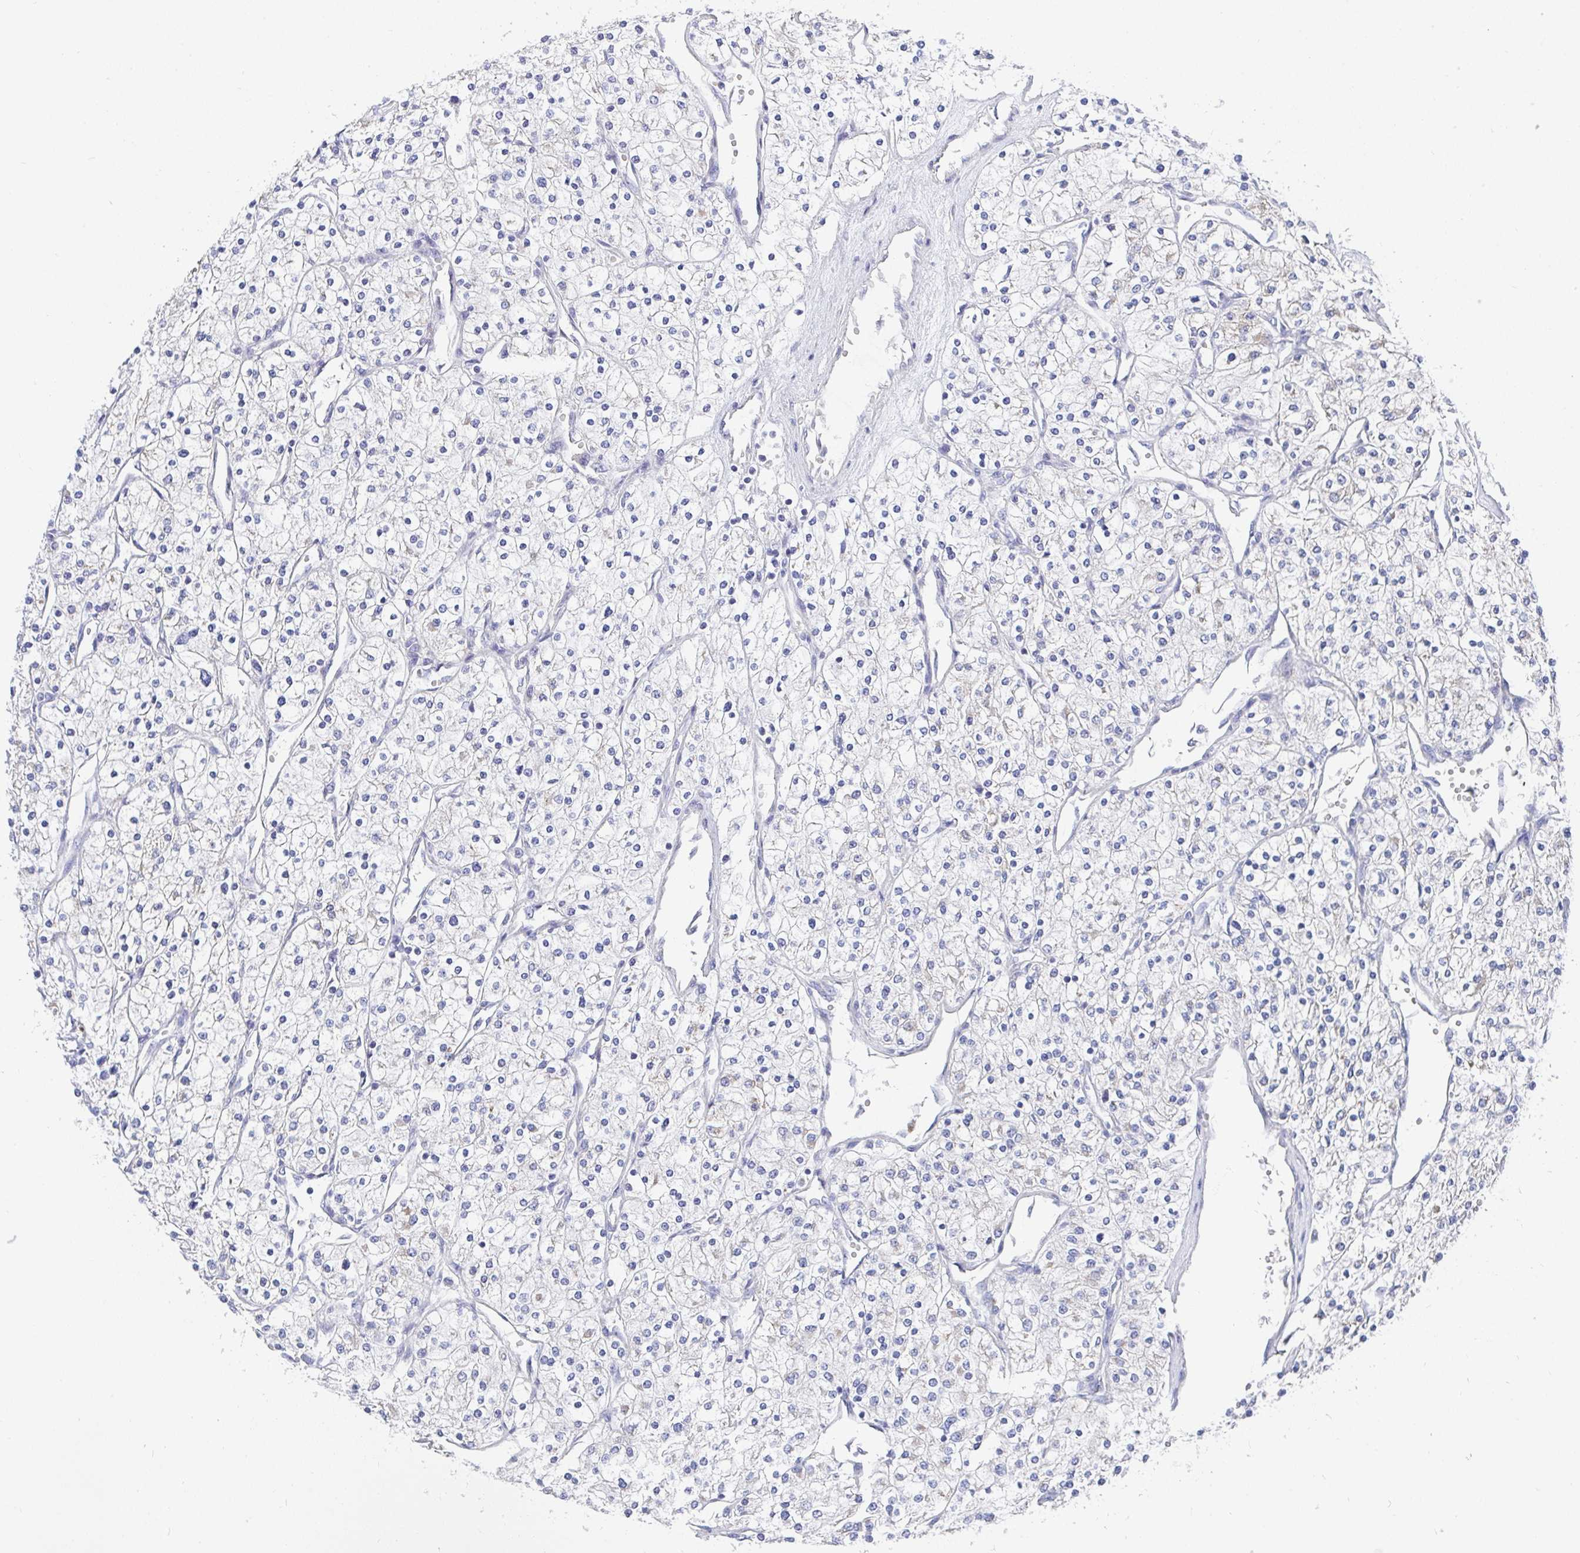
{"staining": {"intensity": "negative", "quantity": "none", "location": "none"}, "tissue": "renal cancer", "cell_type": "Tumor cells", "image_type": "cancer", "snomed": [{"axis": "morphology", "description": "Adenocarcinoma, NOS"}, {"axis": "topography", "description": "Kidney"}], "caption": "DAB immunohistochemical staining of renal cancer (adenocarcinoma) demonstrates no significant positivity in tumor cells.", "gene": "ATP5F1C", "patient": {"sex": "male", "age": 80}}